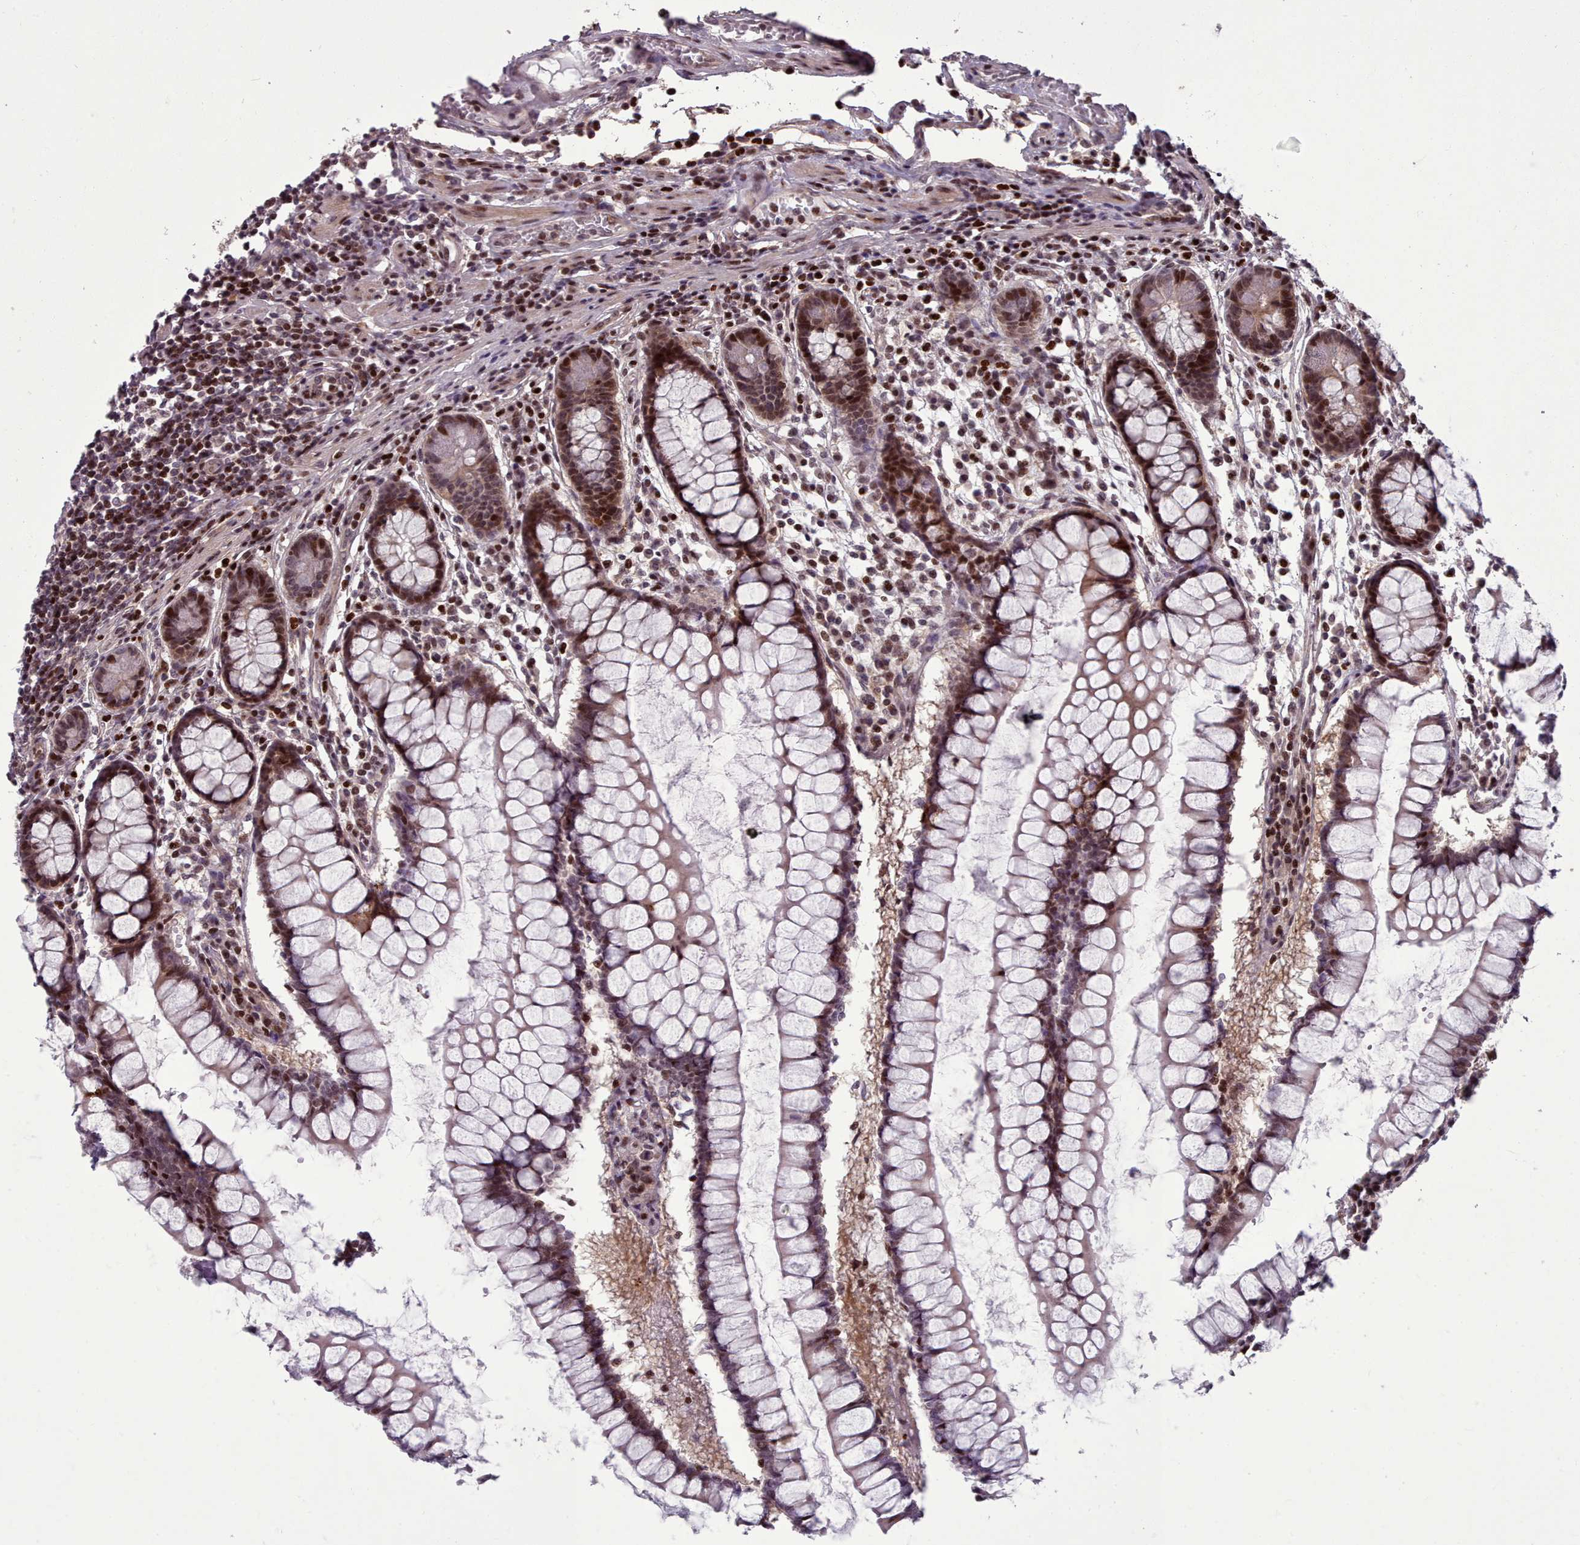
{"staining": {"intensity": "moderate", "quantity": ">75%", "location": "cytoplasmic/membranous,nuclear"}, "tissue": "colon", "cell_type": "Endothelial cells", "image_type": "normal", "snomed": [{"axis": "morphology", "description": "Normal tissue, NOS"}, {"axis": "morphology", "description": "Adenocarcinoma, NOS"}, {"axis": "topography", "description": "Colon"}], "caption": "Immunohistochemical staining of unremarkable colon shows >75% levels of moderate cytoplasmic/membranous,nuclear protein expression in about >75% of endothelial cells.", "gene": "ENSA", "patient": {"sex": "female", "age": 55}}